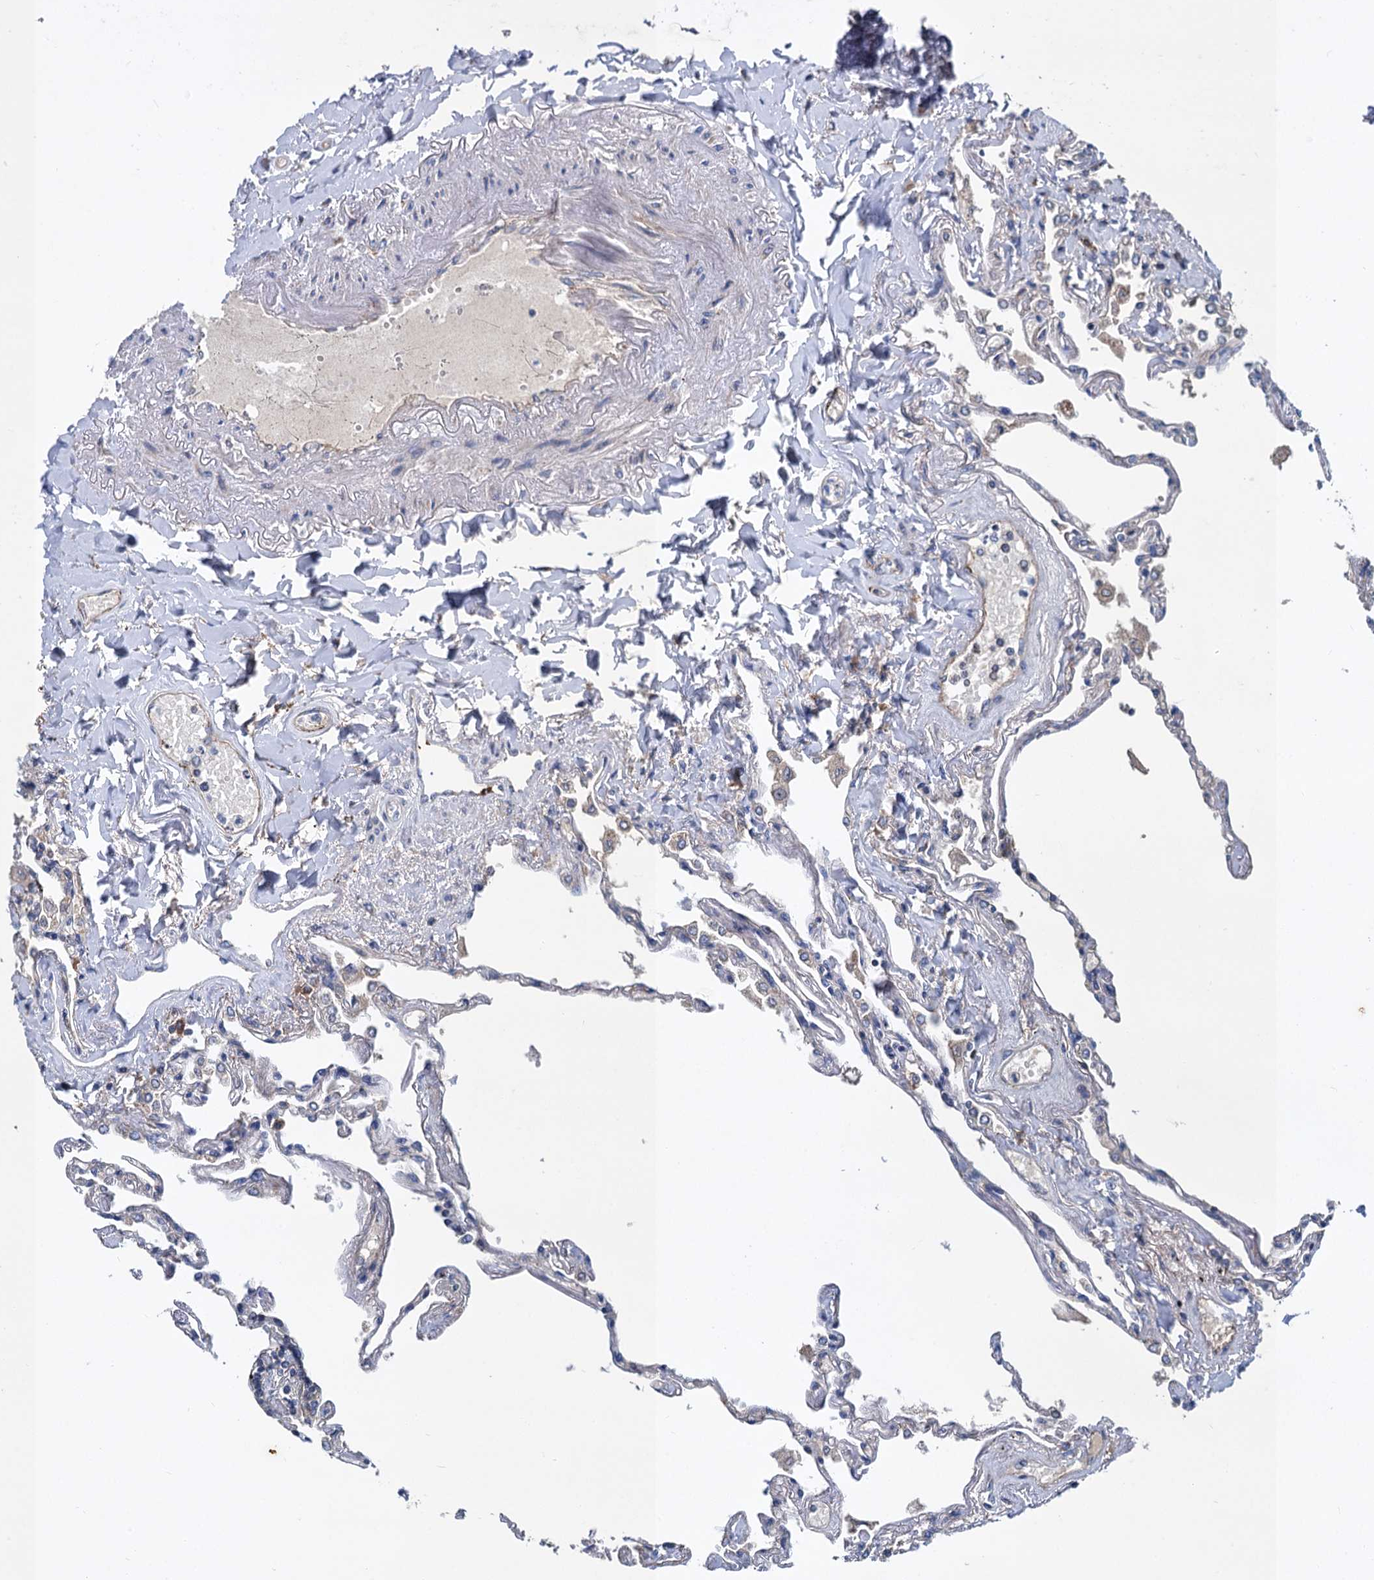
{"staining": {"intensity": "moderate", "quantity": "<25%", "location": "cytoplasmic/membranous"}, "tissue": "lung", "cell_type": "Alveolar cells", "image_type": "normal", "snomed": [{"axis": "morphology", "description": "Normal tissue, NOS"}, {"axis": "topography", "description": "Lung"}], "caption": "A low amount of moderate cytoplasmic/membranous staining is seen in about <25% of alveolar cells in benign lung. (DAB (3,3'-diaminobenzidine) = brown stain, brightfield microscopy at high magnification).", "gene": "LINS1", "patient": {"sex": "female", "age": 67}}